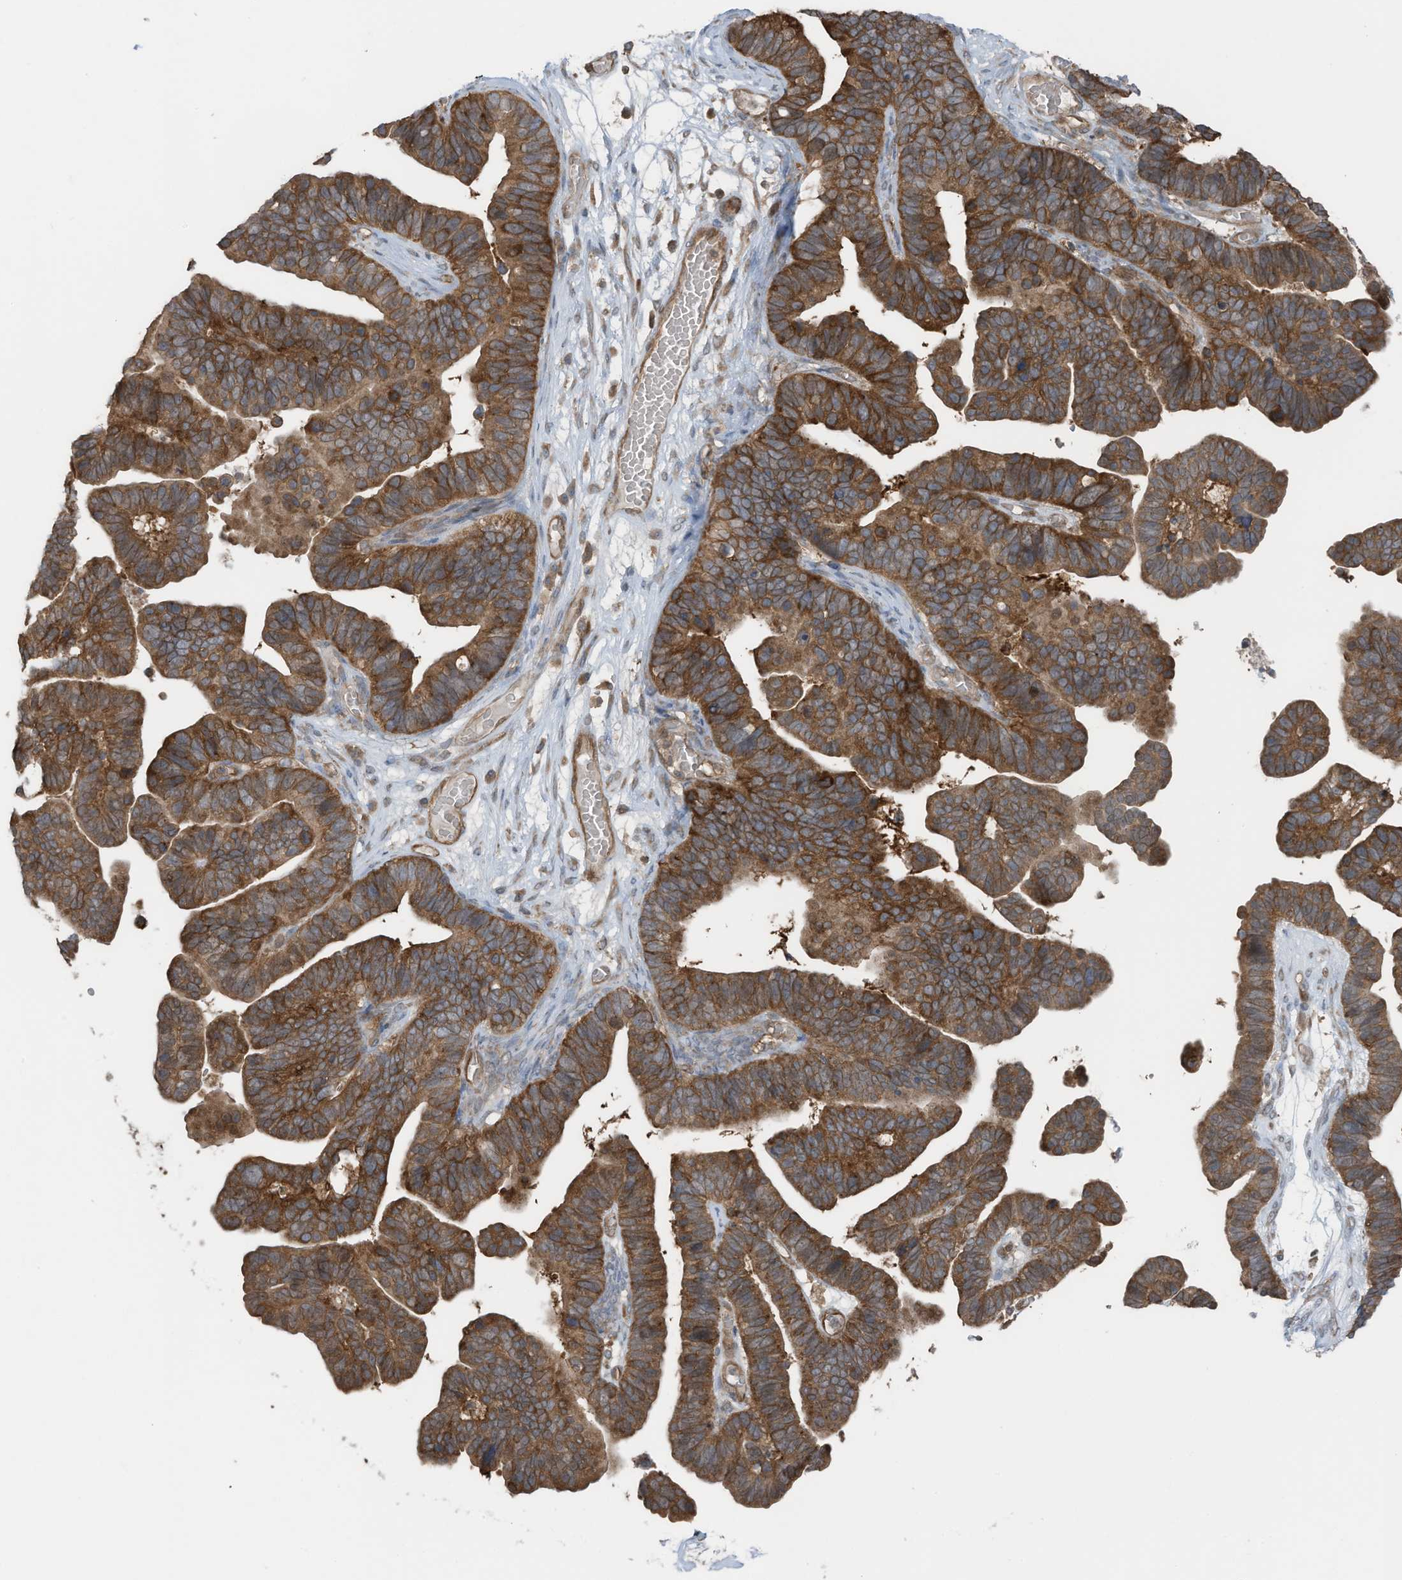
{"staining": {"intensity": "strong", "quantity": ">75%", "location": "cytoplasmic/membranous"}, "tissue": "ovarian cancer", "cell_type": "Tumor cells", "image_type": "cancer", "snomed": [{"axis": "morphology", "description": "Cystadenocarcinoma, serous, NOS"}, {"axis": "topography", "description": "Ovary"}], "caption": "Protein staining displays strong cytoplasmic/membranous staining in approximately >75% of tumor cells in ovarian cancer.", "gene": "TXNDC9", "patient": {"sex": "female", "age": 56}}